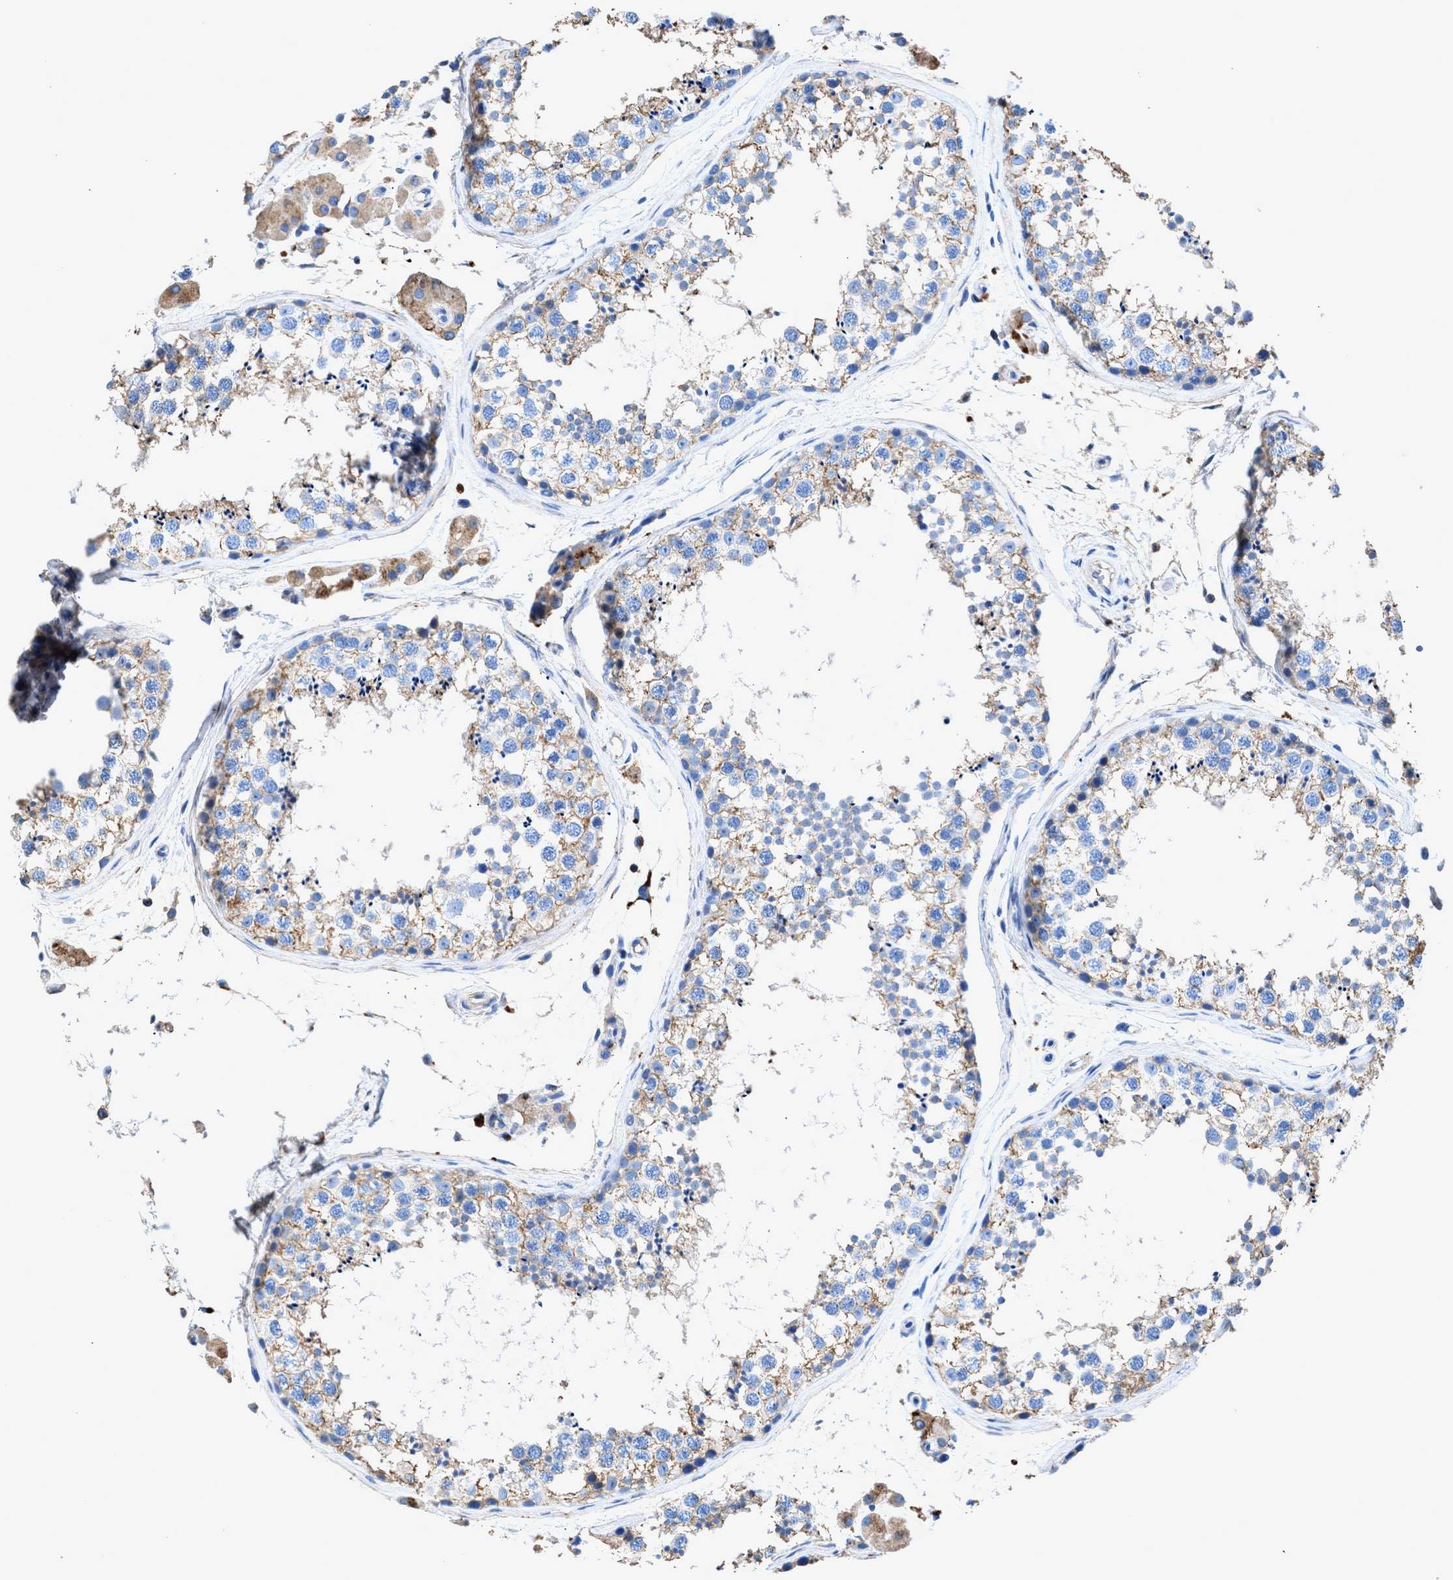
{"staining": {"intensity": "moderate", "quantity": "25%-75%", "location": "cytoplasmic/membranous"}, "tissue": "testis", "cell_type": "Cells in seminiferous ducts", "image_type": "normal", "snomed": [{"axis": "morphology", "description": "Normal tissue, NOS"}, {"axis": "topography", "description": "Testis"}], "caption": "Brown immunohistochemical staining in unremarkable testis exhibits moderate cytoplasmic/membranous positivity in about 25%-75% of cells in seminiferous ducts. The staining was performed using DAB, with brown indicating positive protein expression. Nuclei are stained blue with hematoxylin.", "gene": "KCNQ4", "patient": {"sex": "male", "age": 56}}